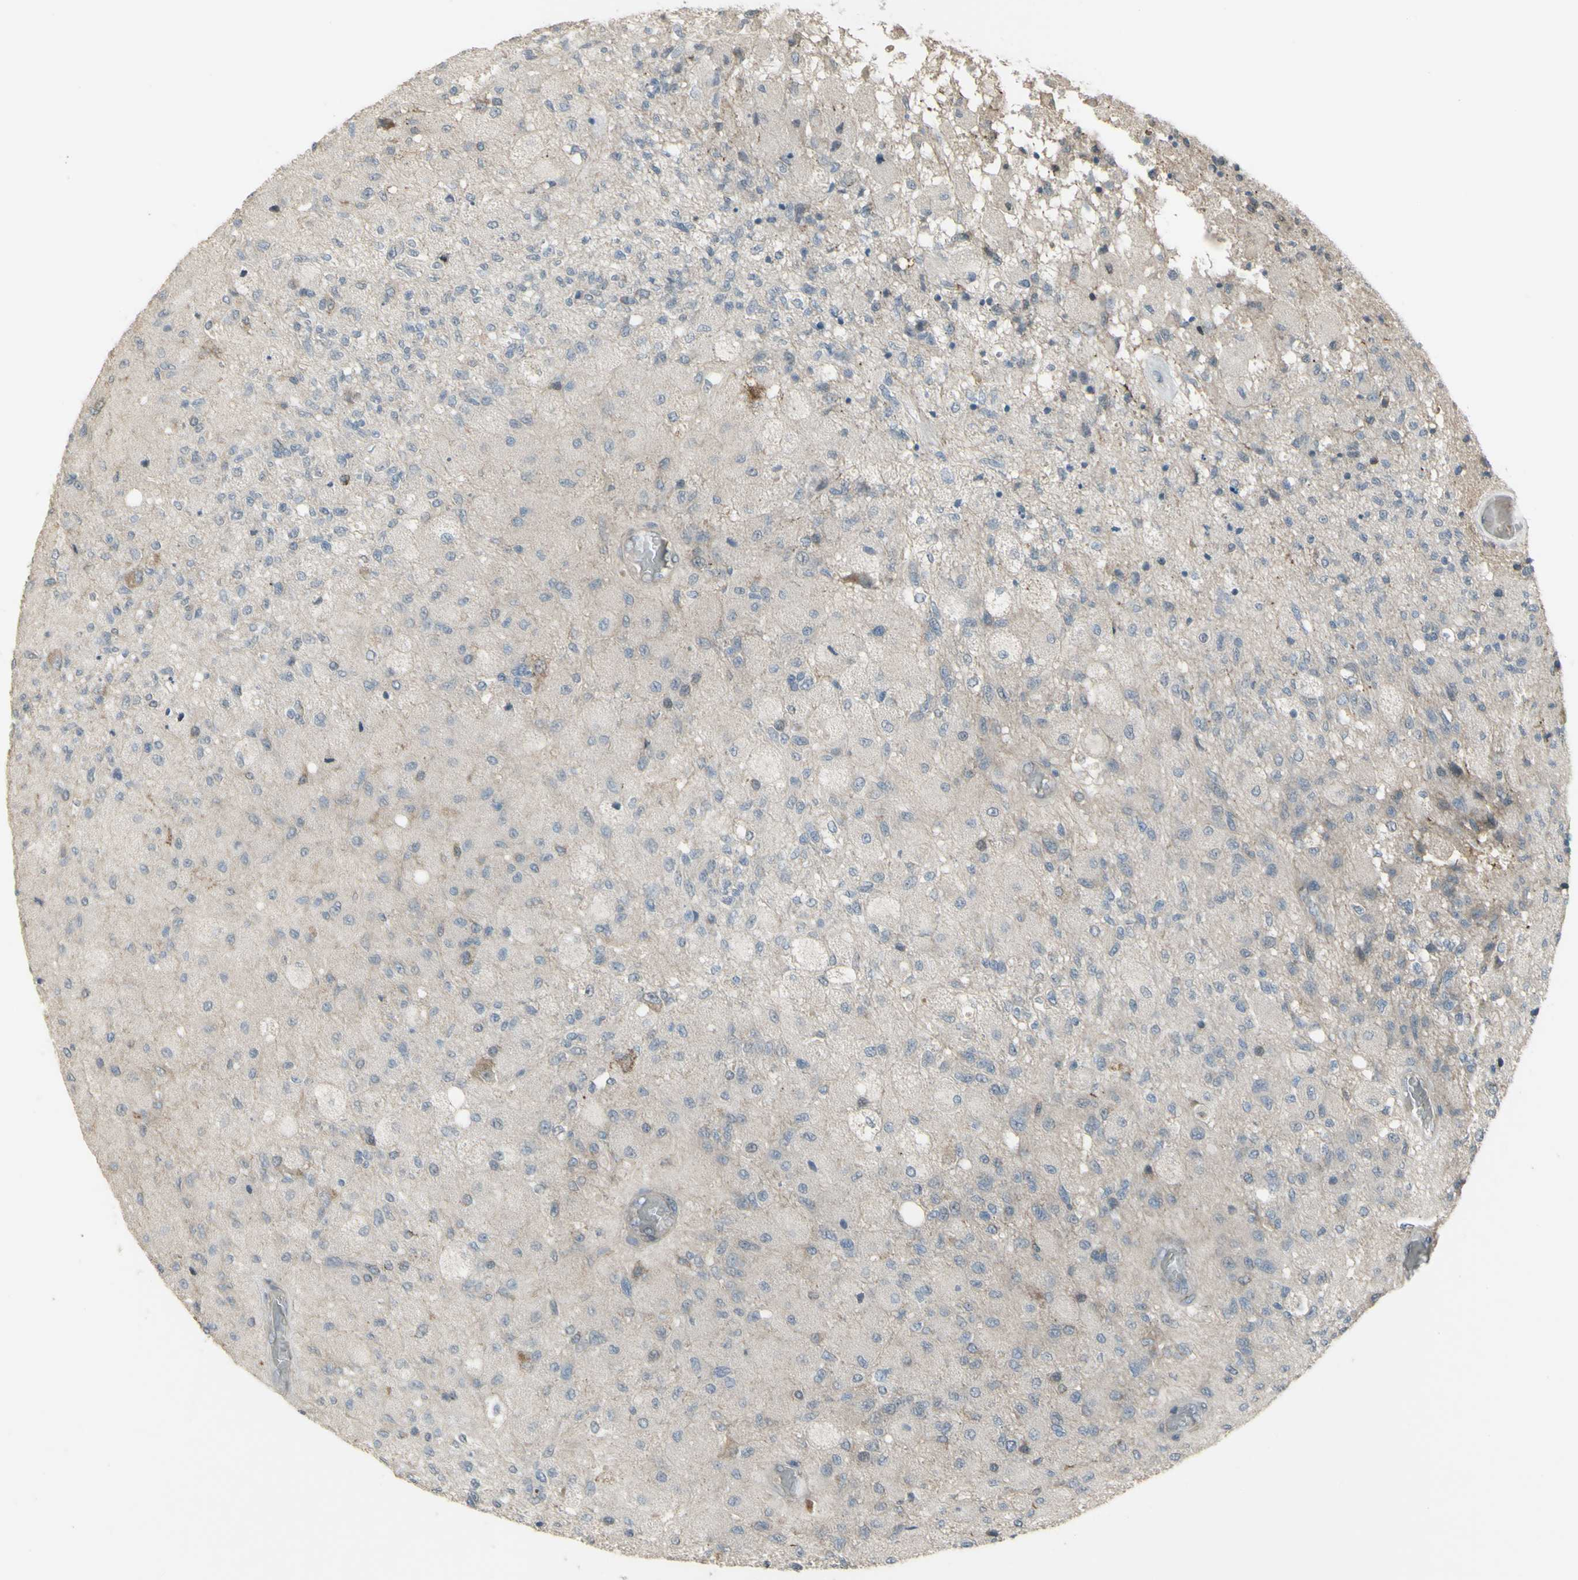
{"staining": {"intensity": "weak", "quantity": ">75%", "location": "cytoplasmic/membranous"}, "tissue": "glioma", "cell_type": "Tumor cells", "image_type": "cancer", "snomed": [{"axis": "morphology", "description": "Normal tissue, NOS"}, {"axis": "morphology", "description": "Glioma, malignant, High grade"}, {"axis": "topography", "description": "Cerebral cortex"}], "caption": "IHC micrograph of neoplastic tissue: high-grade glioma (malignant) stained using immunohistochemistry (IHC) exhibits low levels of weak protein expression localized specifically in the cytoplasmic/membranous of tumor cells, appearing as a cytoplasmic/membranous brown color.", "gene": "GRAMD1B", "patient": {"sex": "male", "age": 77}}